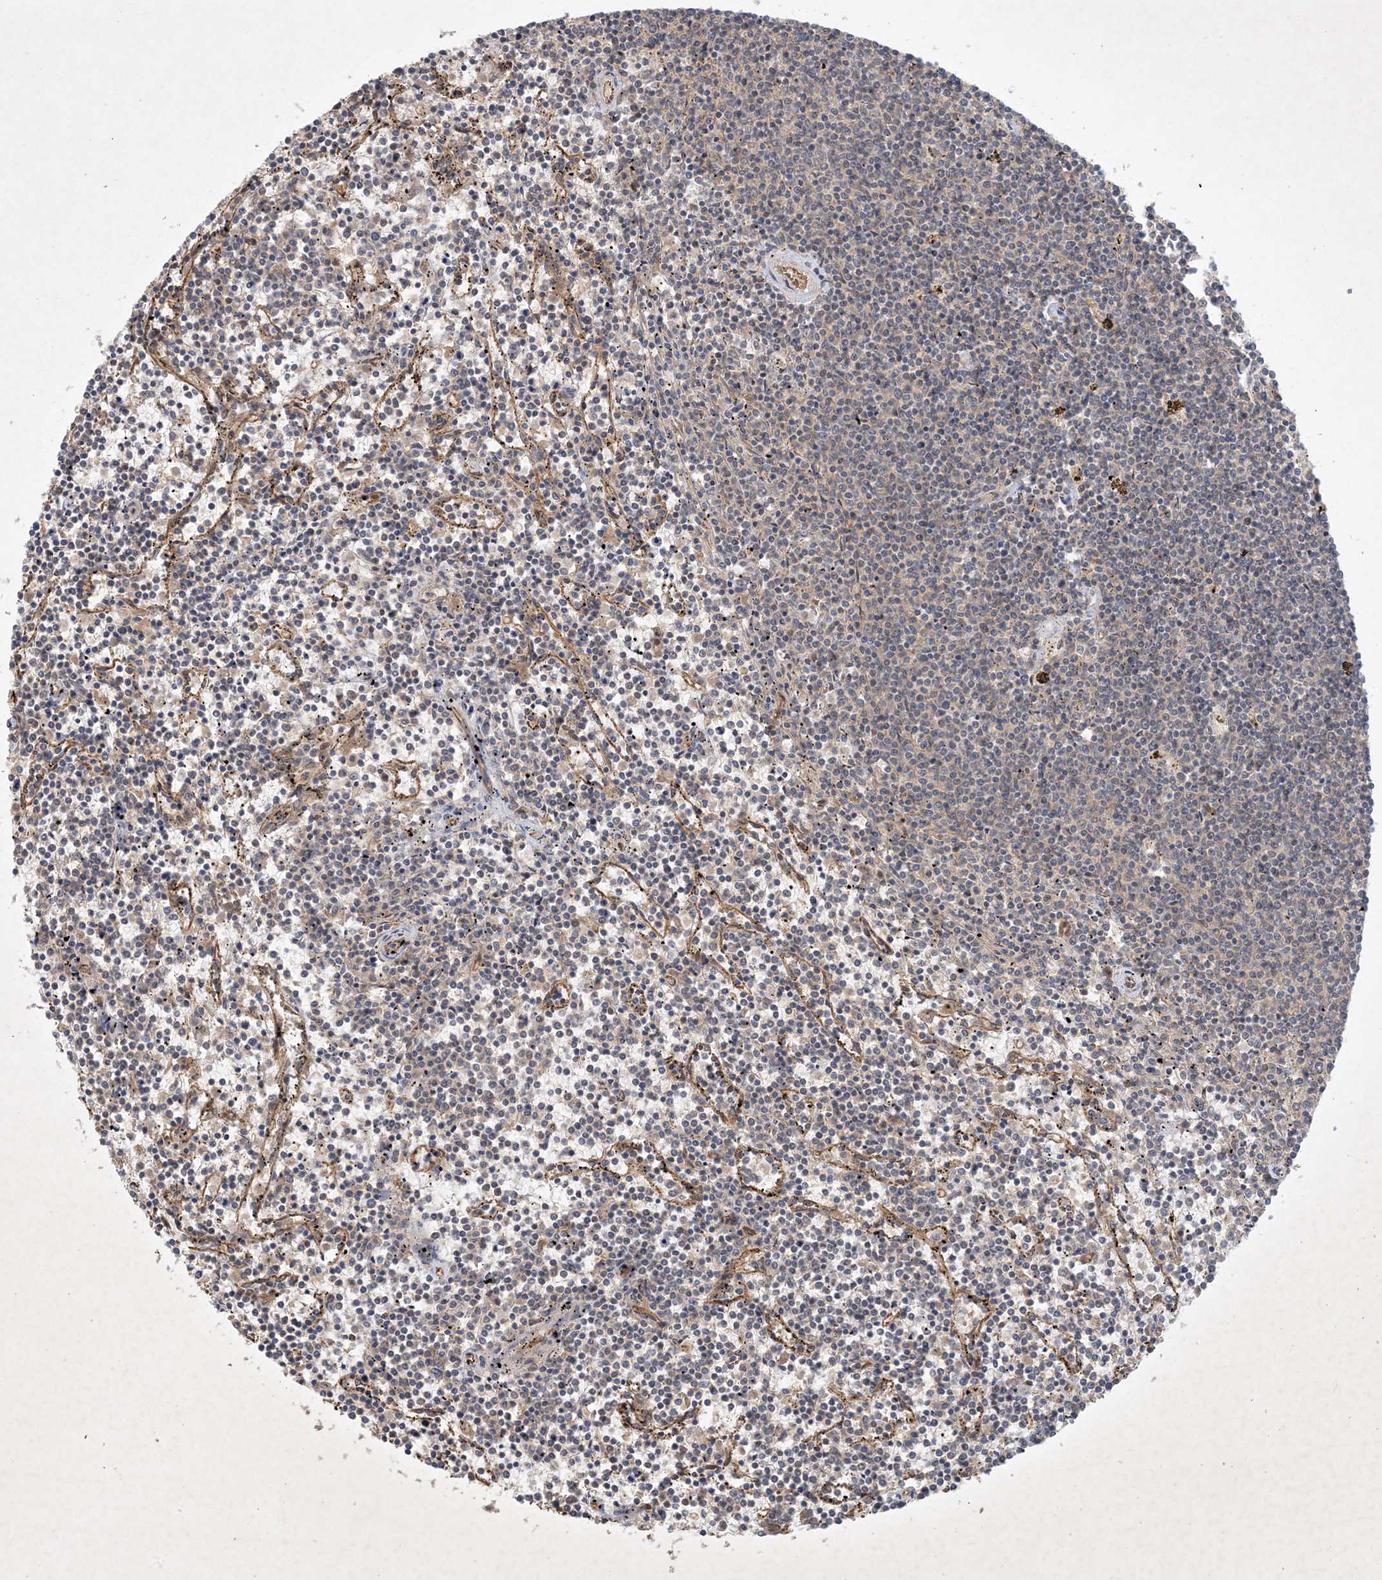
{"staining": {"intensity": "negative", "quantity": "none", "location": "none"}, "tissue": "lymphoma", "cell_type": "Tumor cells", "image_type": "cancer", "snomed": [{"axis": "morphology", "description": "Malignant lymphoma, non-Hodgkin's type, Low grade"}, {"axis": "topography", "description": "Spleen"}], "caption": "Immunohistochemistry image of neoplastic tissue: human lymphoma stained with DAB (3,3'-diaminobenzidine) exhibits no significant protein expression in tumor cells.", "gene": "ZCCHC4", "patient": {"sex": "female", "age": 50}}